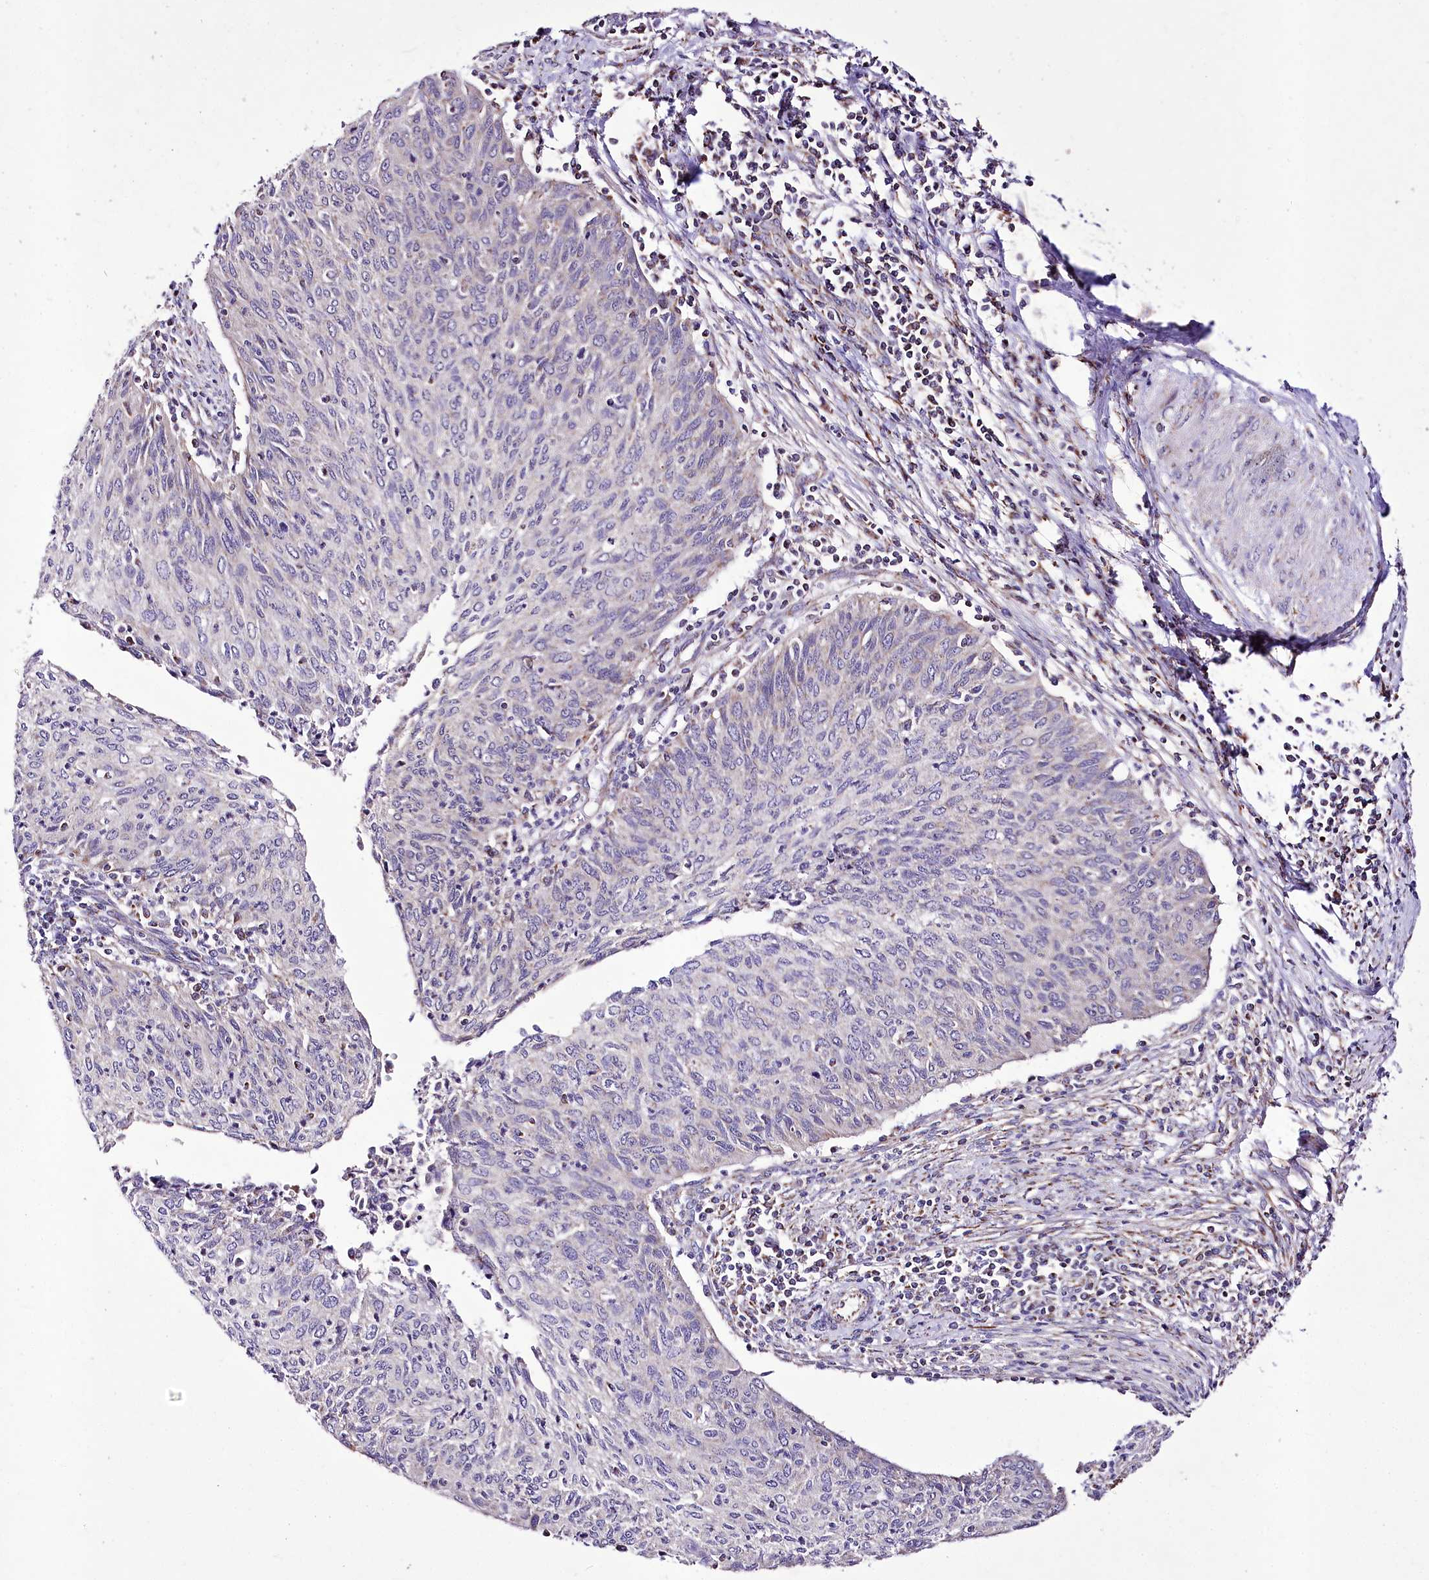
{"staining": {"intensity": "weak", "quantity": "<25%", "location": "cytoplasmic/membranous"}, "tissue": "cervical cancer", "cell_type": "Tumor cells", "image_type": "cancer", "snomed": [{"axis": "morphology", "description": "Squamous cell carcinoma, NOS"}, {"axis": "topography", "description": "Cervix"}], "caption": "Immunohistochemistry image of cervical squamous cell carcinoma stained for a protein (brown), which displays no staining in tumor cells.", "gene": "ATE1", "patient": {"sex": "female", "age": 38}}